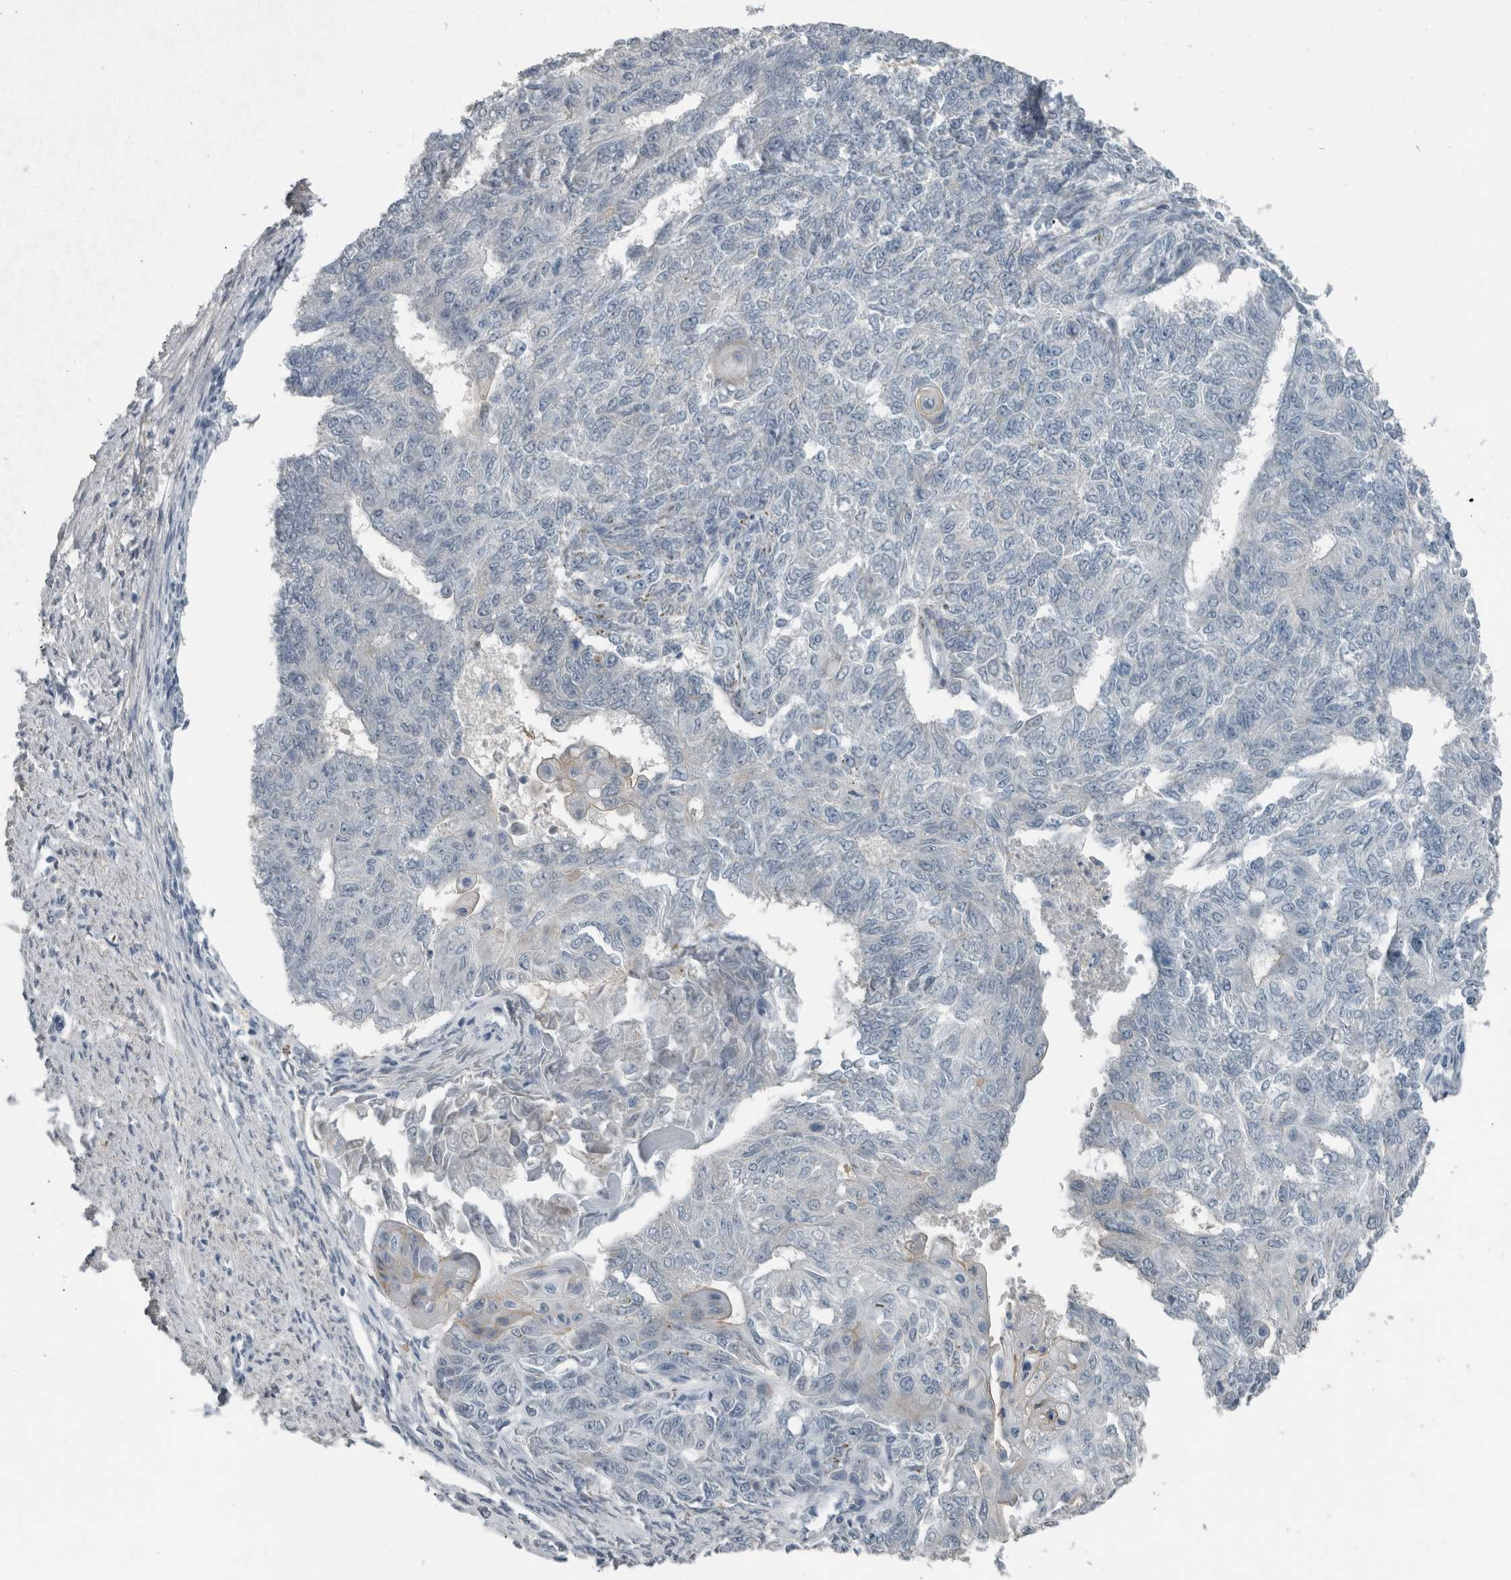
{"staining": {"intensity": "negative", "quantity": "none", "location": "none"}, "tissue": "endometrial cancer", "cell_type": "Tumor cells", "image_type": "cancer", "snomed": [{"axis": "morphology", "description": "Adenocarcinoma, NOS"}, {"axis": "topography", "description": "Endometrium"}], "caption": "Tumor cells are negative for brown protein staining in endometrial cancer (adenocarcinoma).", "gene": "ACSF2", "patient": {"sex": "female", "age": 32}}